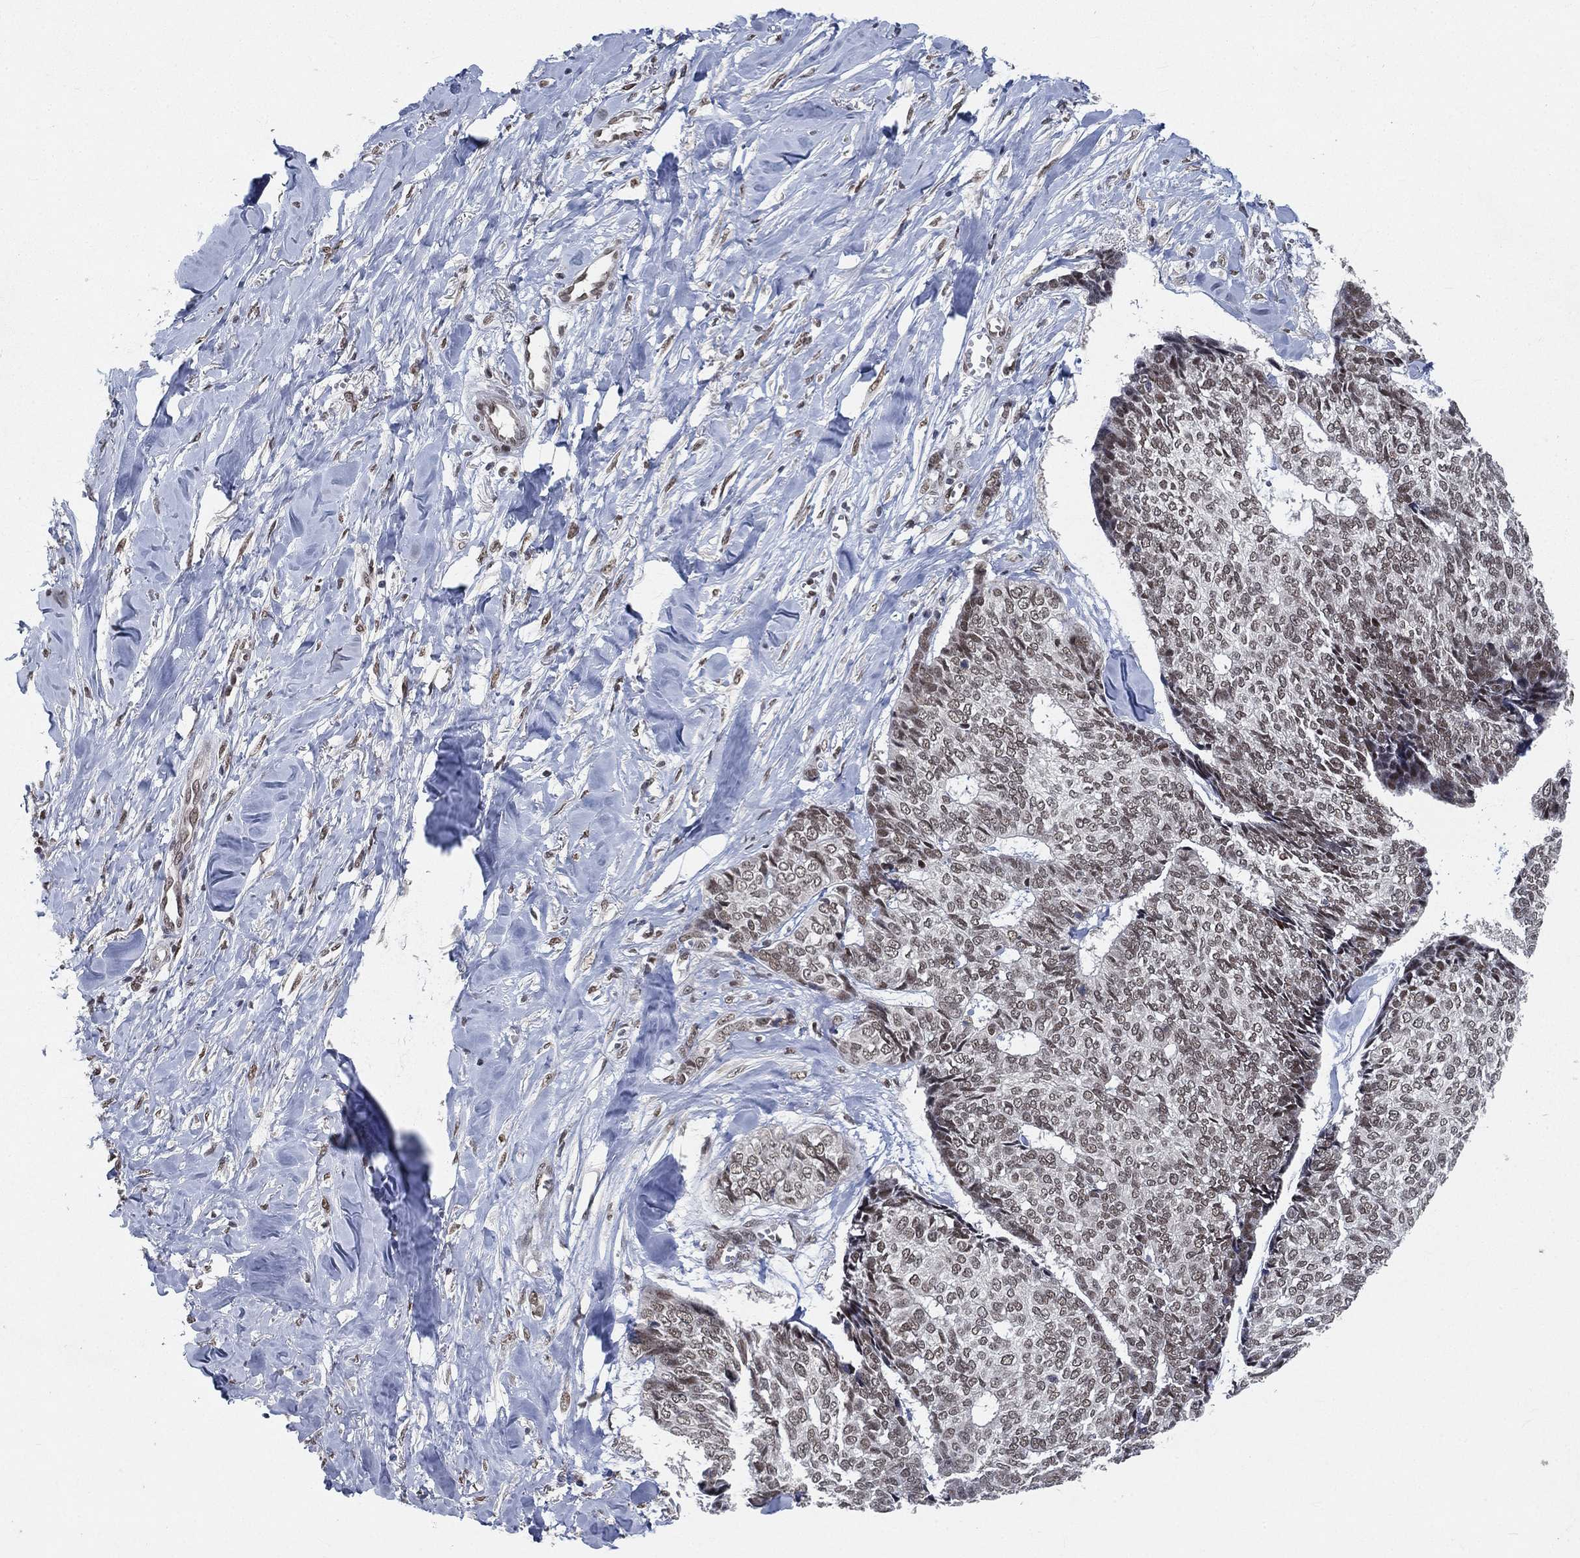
{"staining": {"intensity": "negative", "quantity": "none", "location": "none"}, "tissue": "skin cancer", "cell_type": "Tumor cells", "image_type": "cancer", "snomed": [{"axis": "morphology", "description": "Basal cell carcinoma"}, {"axis": "topography", "description": "Skin"}], "caption": "Immunohistochemistry (IHC) of human basal cell carcinoma (skin) reveals no staining in tumor cells.", "gene": "YLPM1", "patient": {"sex": "male", "age": 86}}